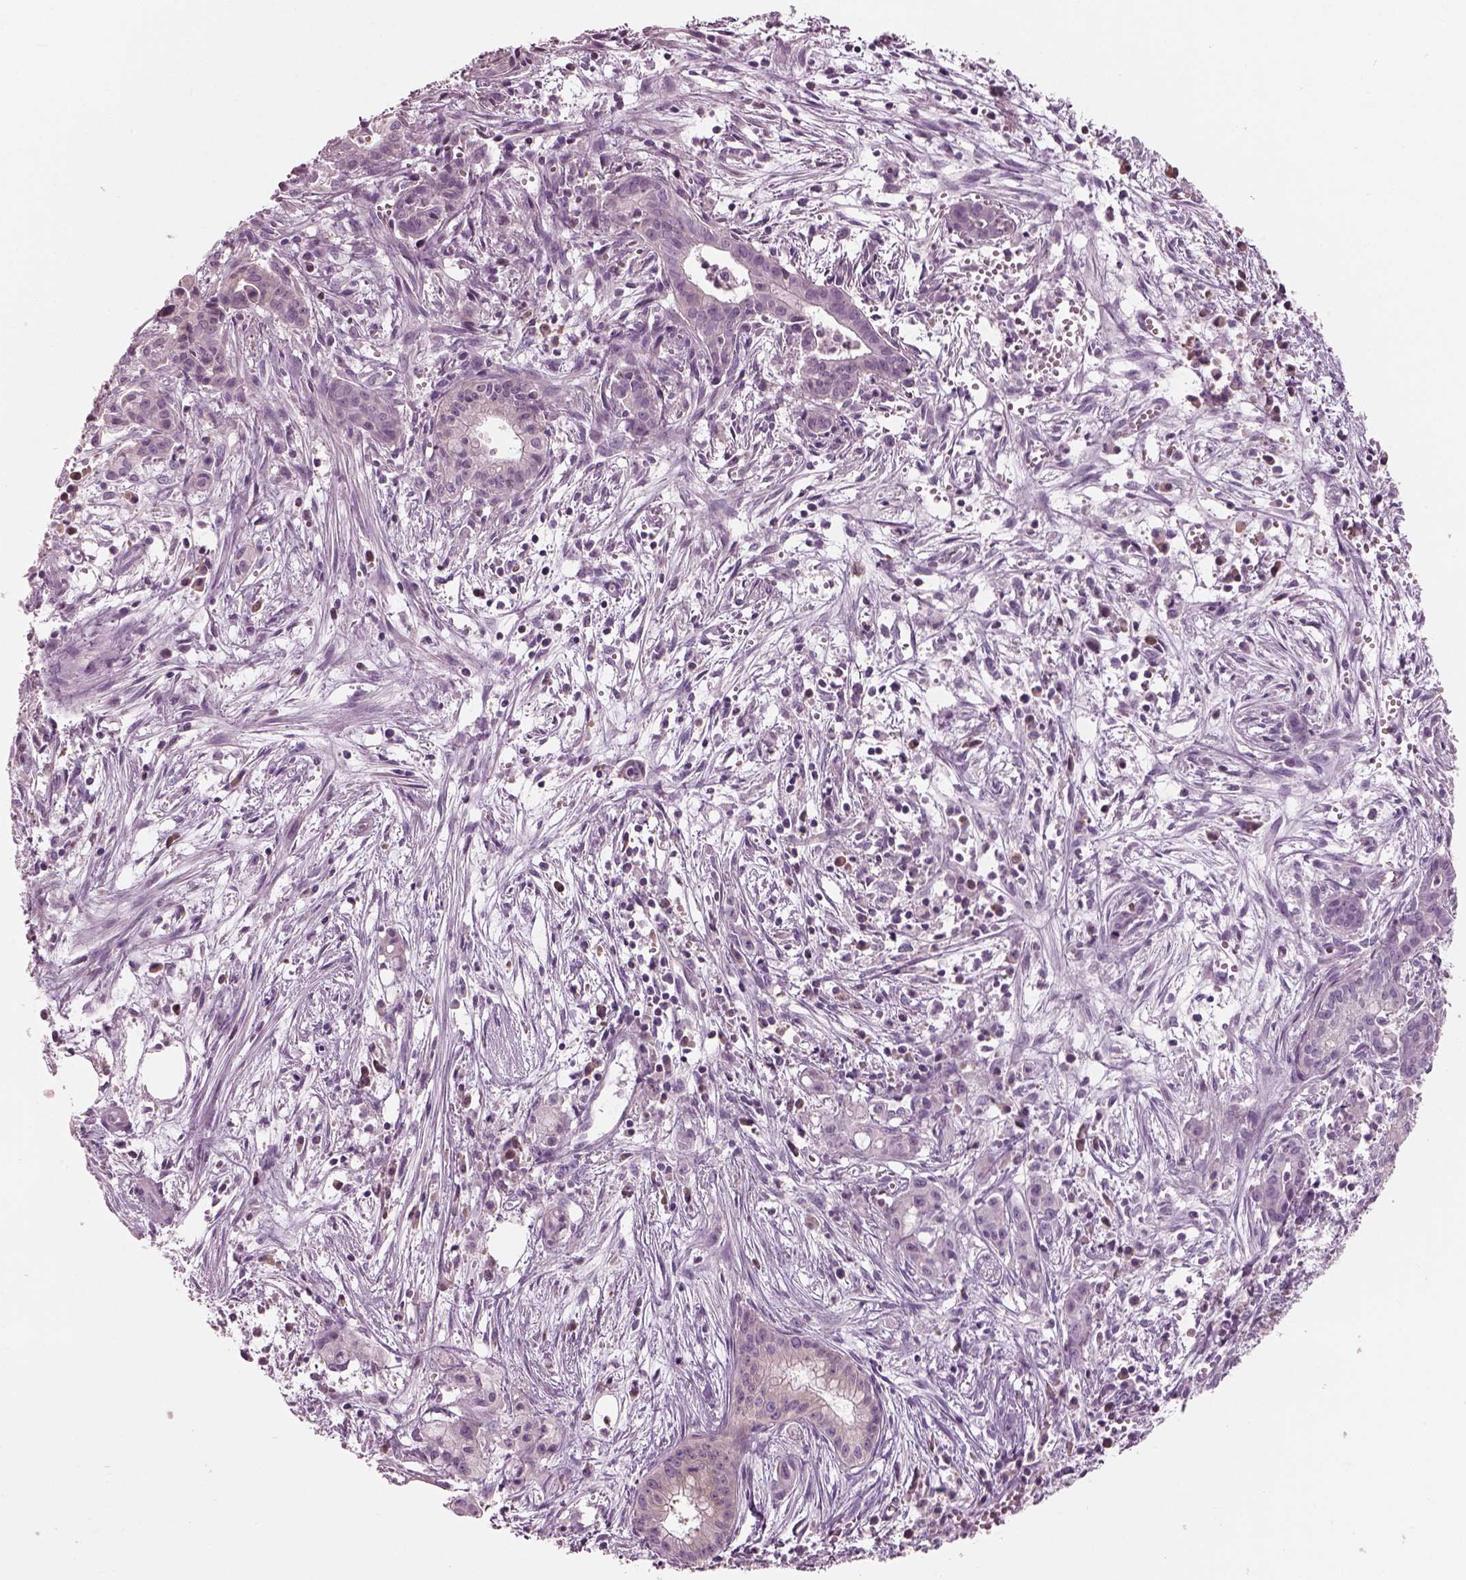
{"staining": {"intensity": "negative", "quantity": "none", "location": "none"}, "tissue": "pancreatic cancer", "cell_type": "Tumor cells", "image_type": "cancer", "snomed": [{"axis": "morphology", "description": "Adenocarcinoma, NOS"}, {"axis": "topography", "description": "Pancreas"}], "caption": "The immunohistochemistry micrograph has no significant staining in tumor cells of adenocarcinoma (pancreatic) tissue. (Brightfield microscopy of DAB (3,3'-diaminobenzidine) IHC at high magnification).", "gene": "SLC27A2", "patient": {"sex": "male", "age": 48}}